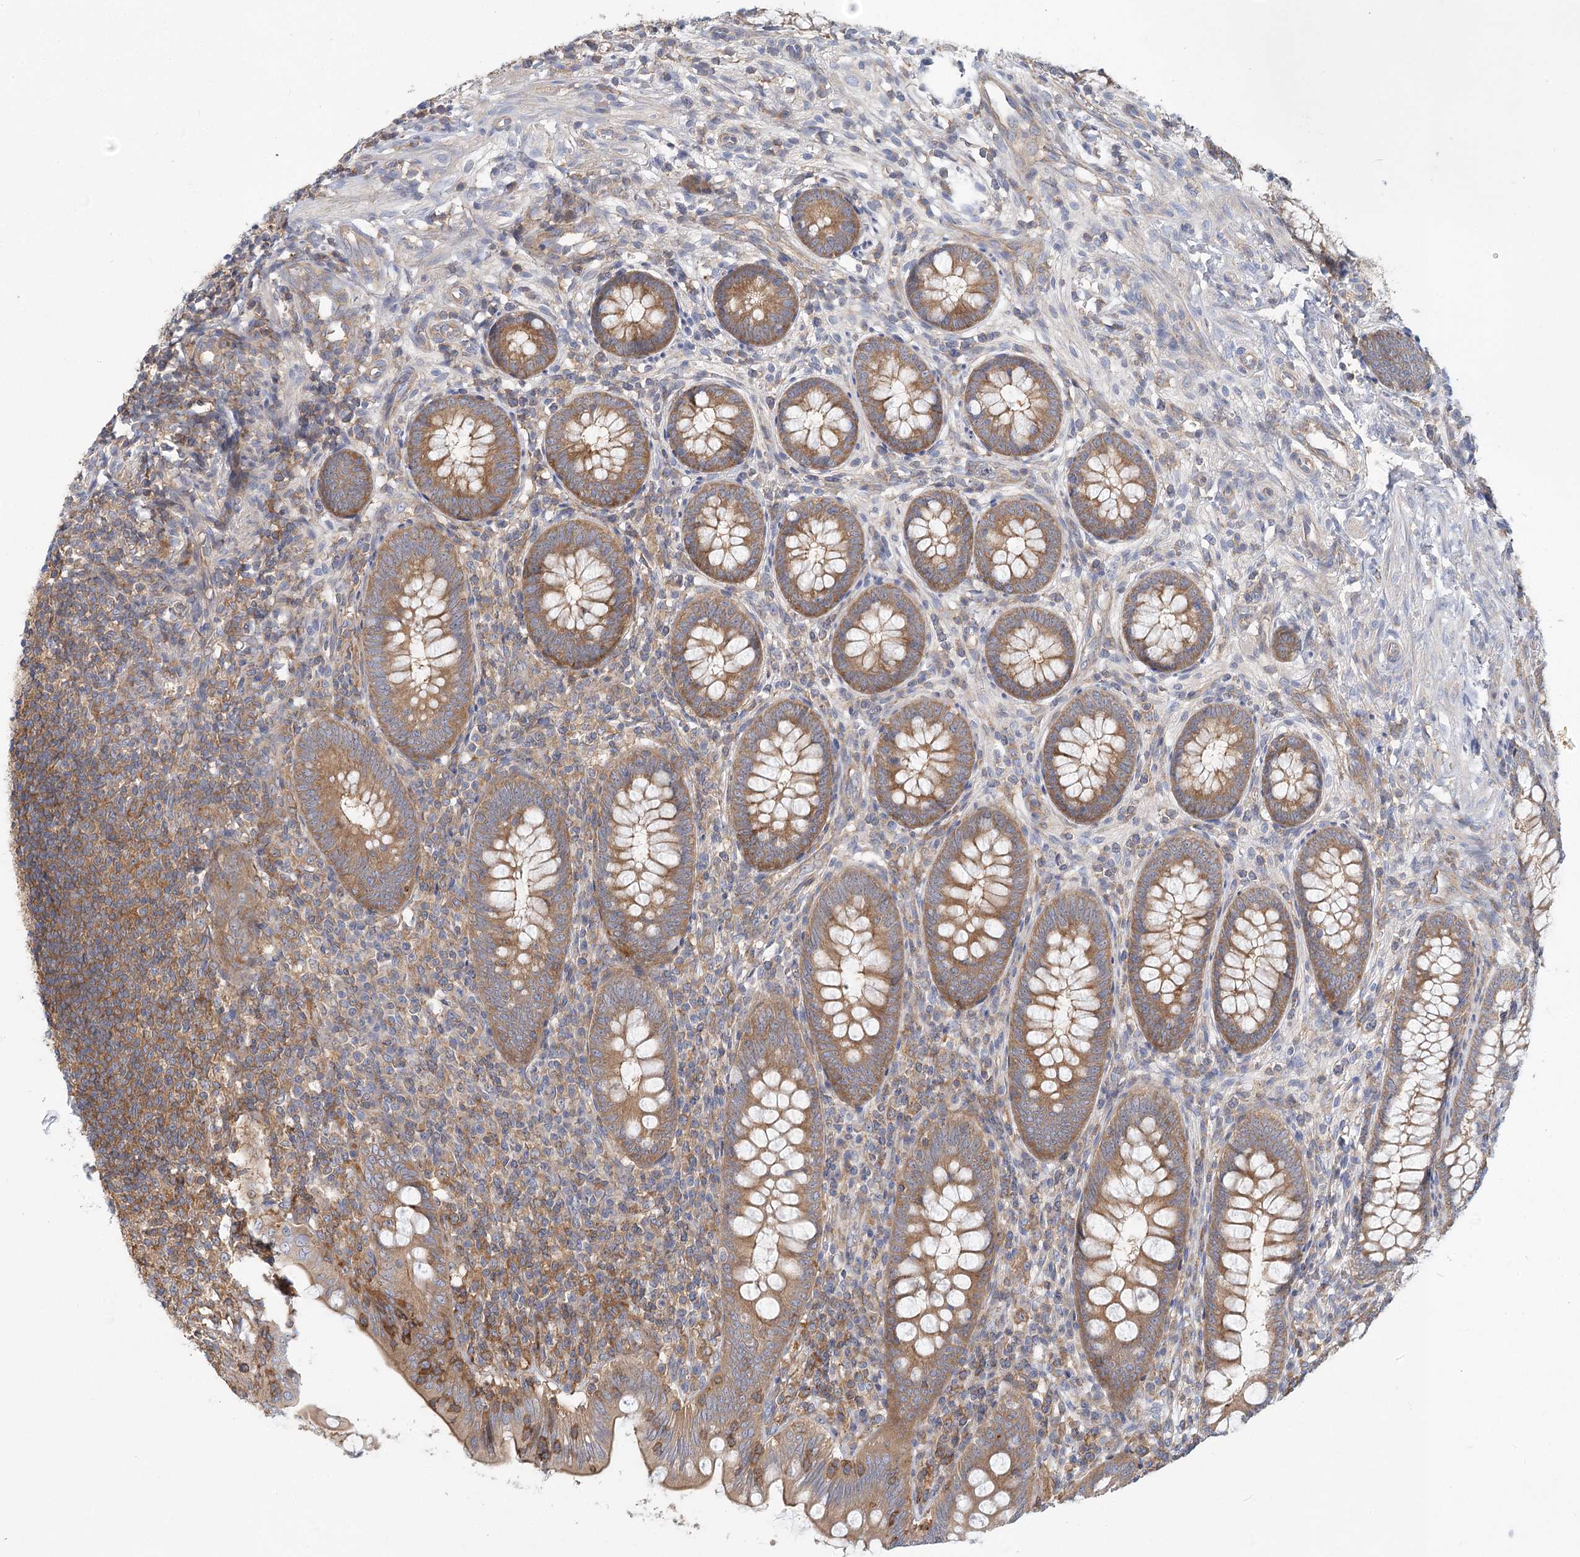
{"staining": {"intensity": "strong", "quantity": ">75%", "location": "cytoplasmic/membranous"}, "tissue": "appendix", "cell_type": "Glandular cells", "image_type": "normal", "snomed": [{"axis": "morphology", "description": "Normal tissue, NOS"}, {"axis": "topography", "description": "Appendix"}], "caption": "This is a photomicrograph of immunohistochemistry (IHC) staining of normal appendix, which shows strong staining in the cytoplasmic/membranous of glandular cells.", "gene": "UMPS", "patient": {"sex": "male", "age": 14}}